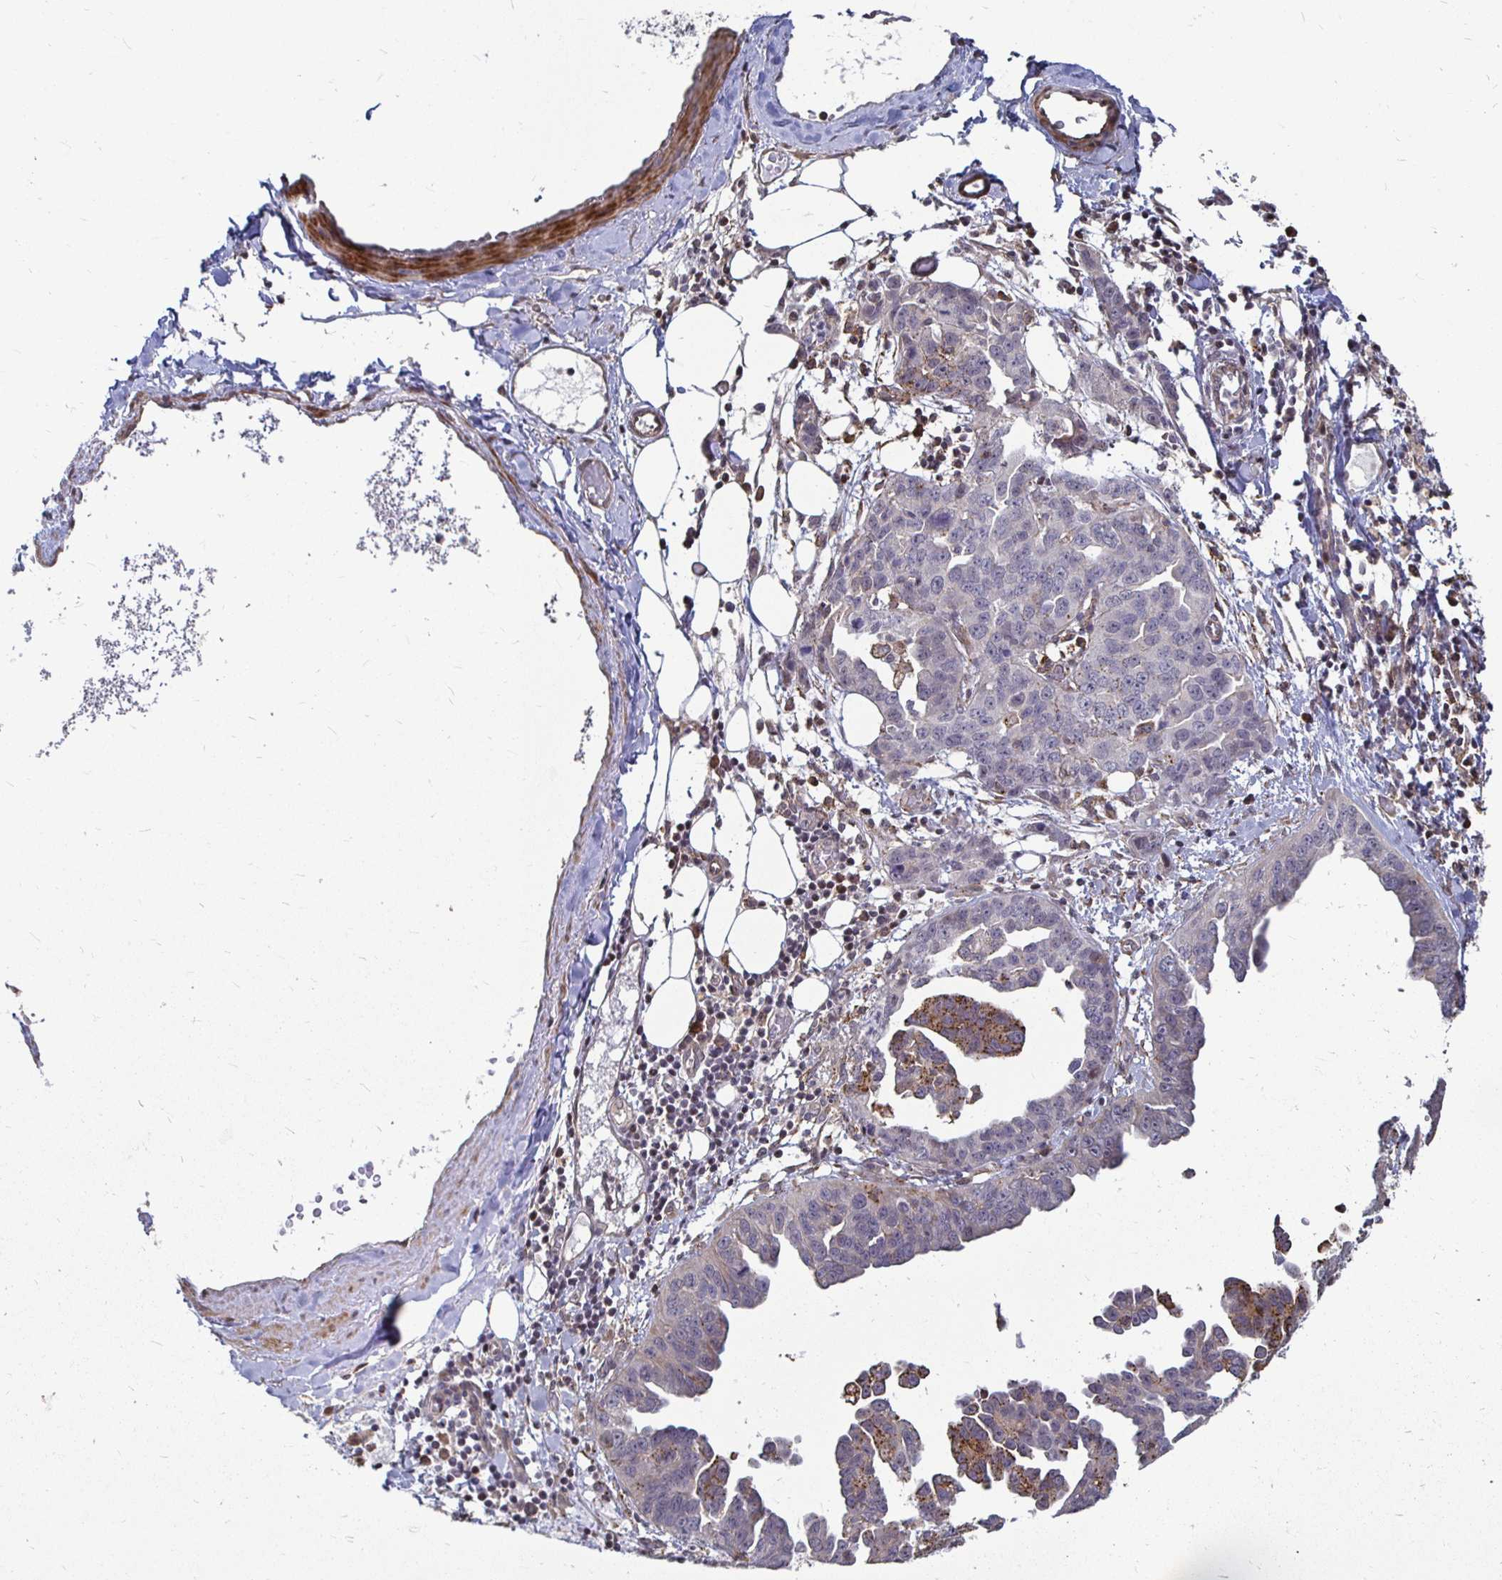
{"staining": {"intensity": "negative", "quantity": "none", "location": "none"}, "tissue": "ovarian cancer", "cell_type": "Tumor cells", "image_type": "cancer", "snomed": [{"axis": "morphology", "description": "Cystadenocarcinoma, serous, NOS"}, {"axis": "topography", "description": "Ovary"}], "caption": "Protein analysis of serous cystadenocarcinoma (ovarian) exhibits no significant expression in tumor cells.", "gene": "CAPN11", "patient": {"sex": "female", "age": 75}}